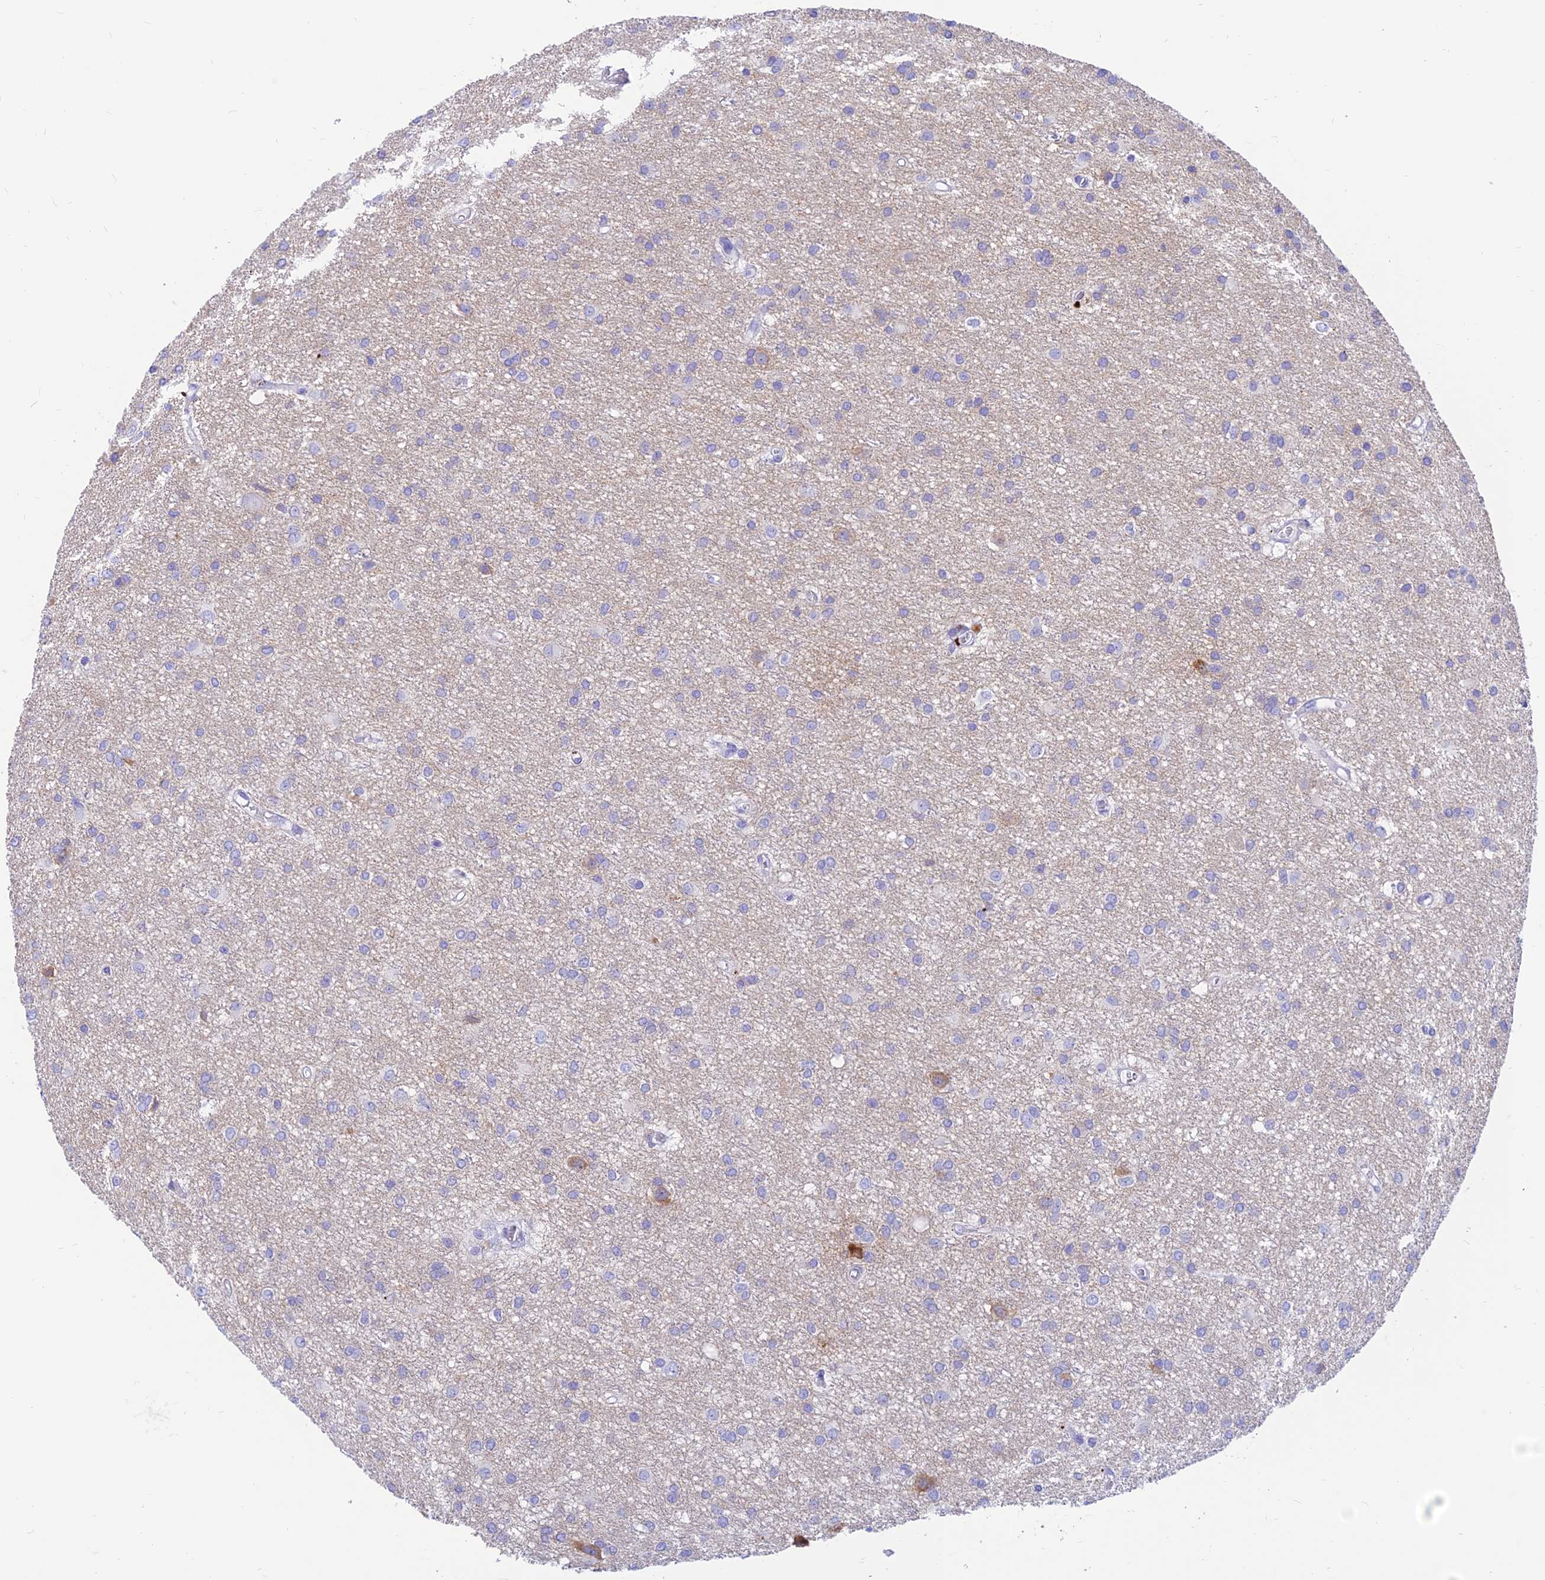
{"staining": {"intensity": "negative", "quantity": "none", "location": "none"}, "tissue": "glioma", "cell_type": "Tumor cells", "image_type": "cancer", "snomed": [{"axis": "morphology", "description": "Glioma, malignant, High grade"}, {"axis": "topography", "description": "Brain"}], "caption": "Tumor cells show no significant positivity in glioma. The staining was performed using DAB (3,3'-diaminobenzidine) to visualize the protein expression in brown, while the nuclei were stained in blue with hematoxylin (Magnification: 20x).", "gene": "PRNP", "patient": {"sex": "female", "age": 50}}